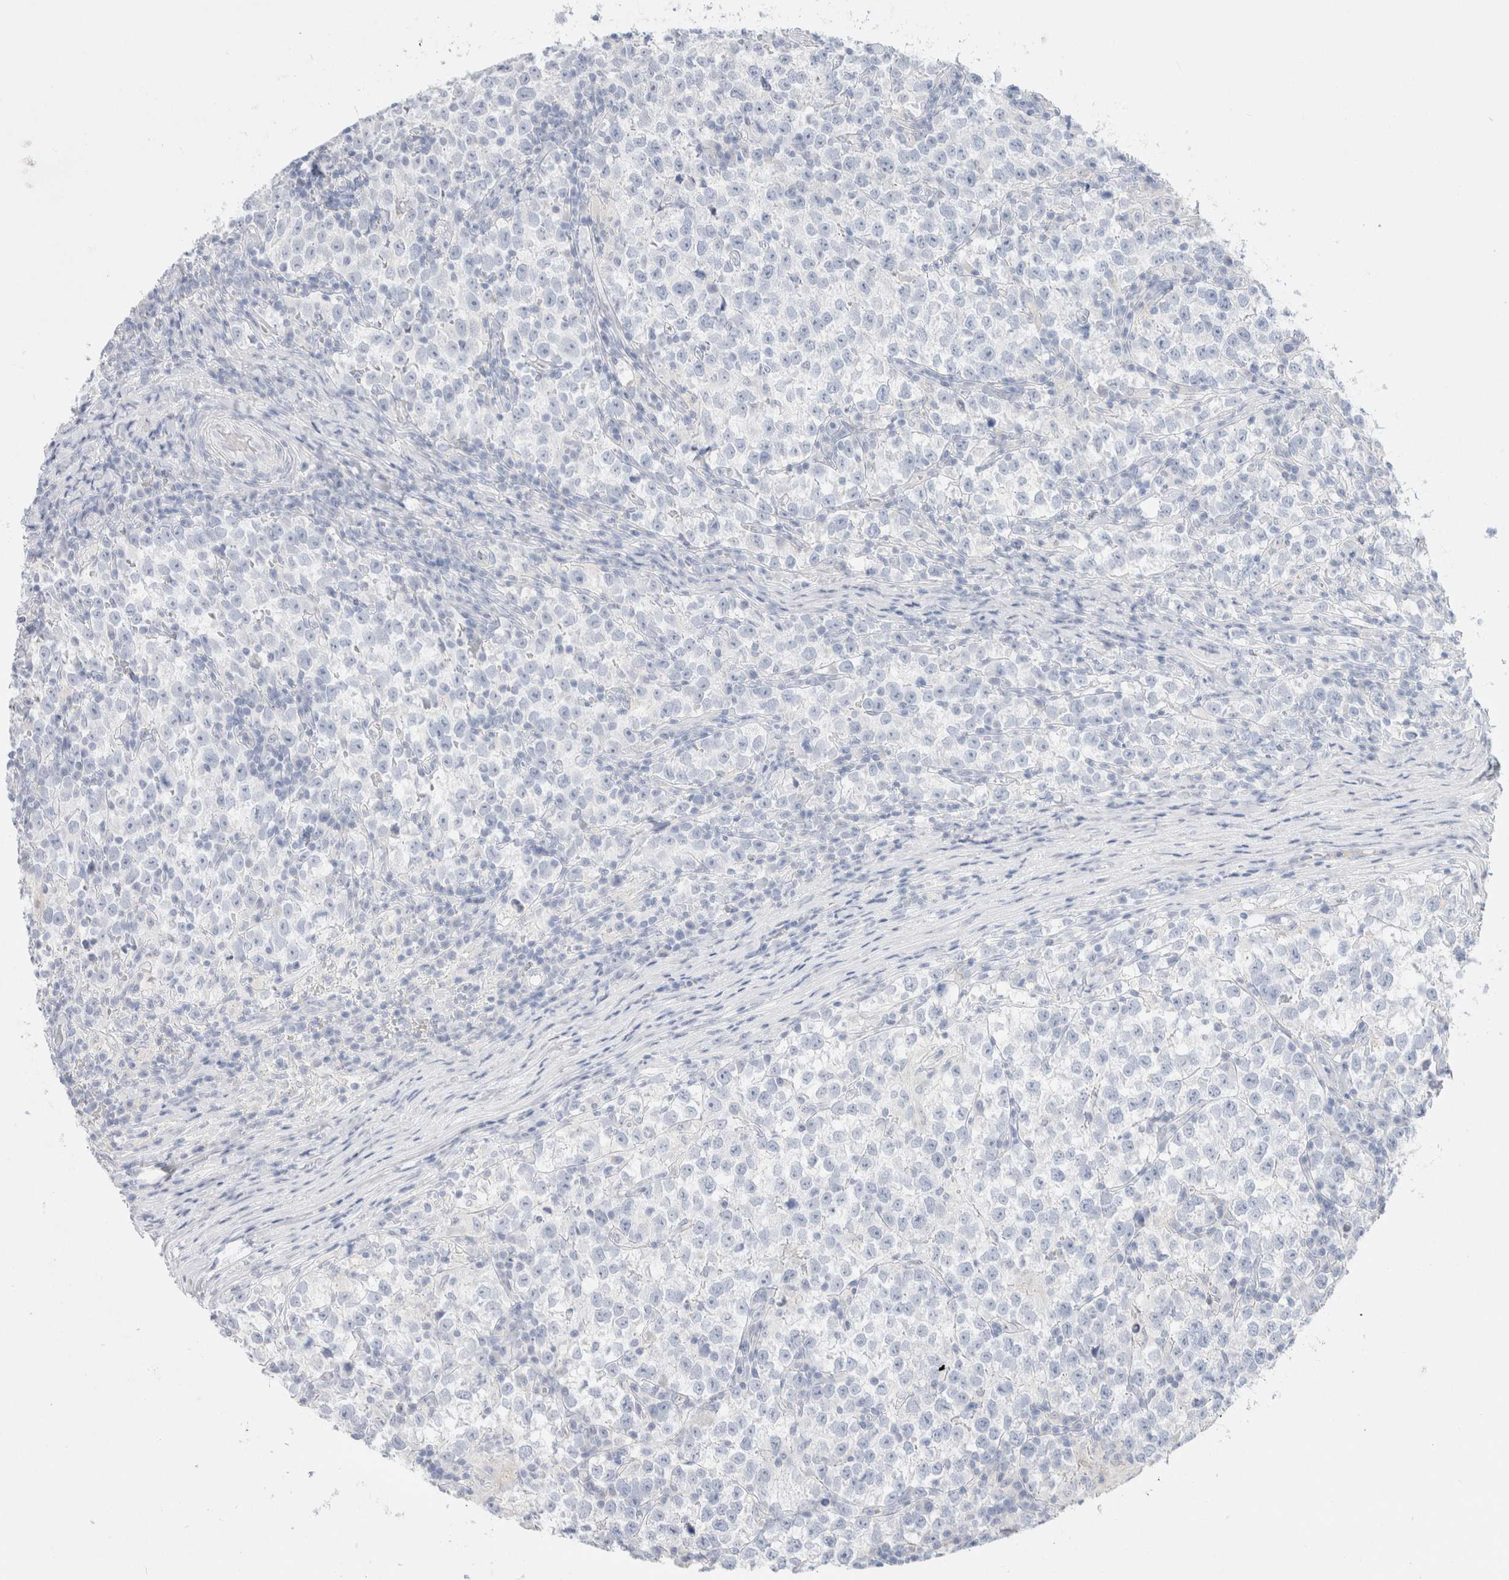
{"staining": {"intensity": "negative", "quantity": "none", "location": "none"}, "tissue": "testis cancer", "cell_type": "Tumor cells", "image_type": "cancer", "snomed": [{"axis": "morphology", "description": "Normal tissue, NOS"}, {"axis": "morphology", "description": "Seminoma, NOS"}, {"axis": "topography", "description": "Testis"}], "caption": "Histopathology image shows no protein positivity in tumor cells of testis cancer (seminoma) tissue.", "gene": "CPQ", "patient": {"sex": "male", "age": 43}}